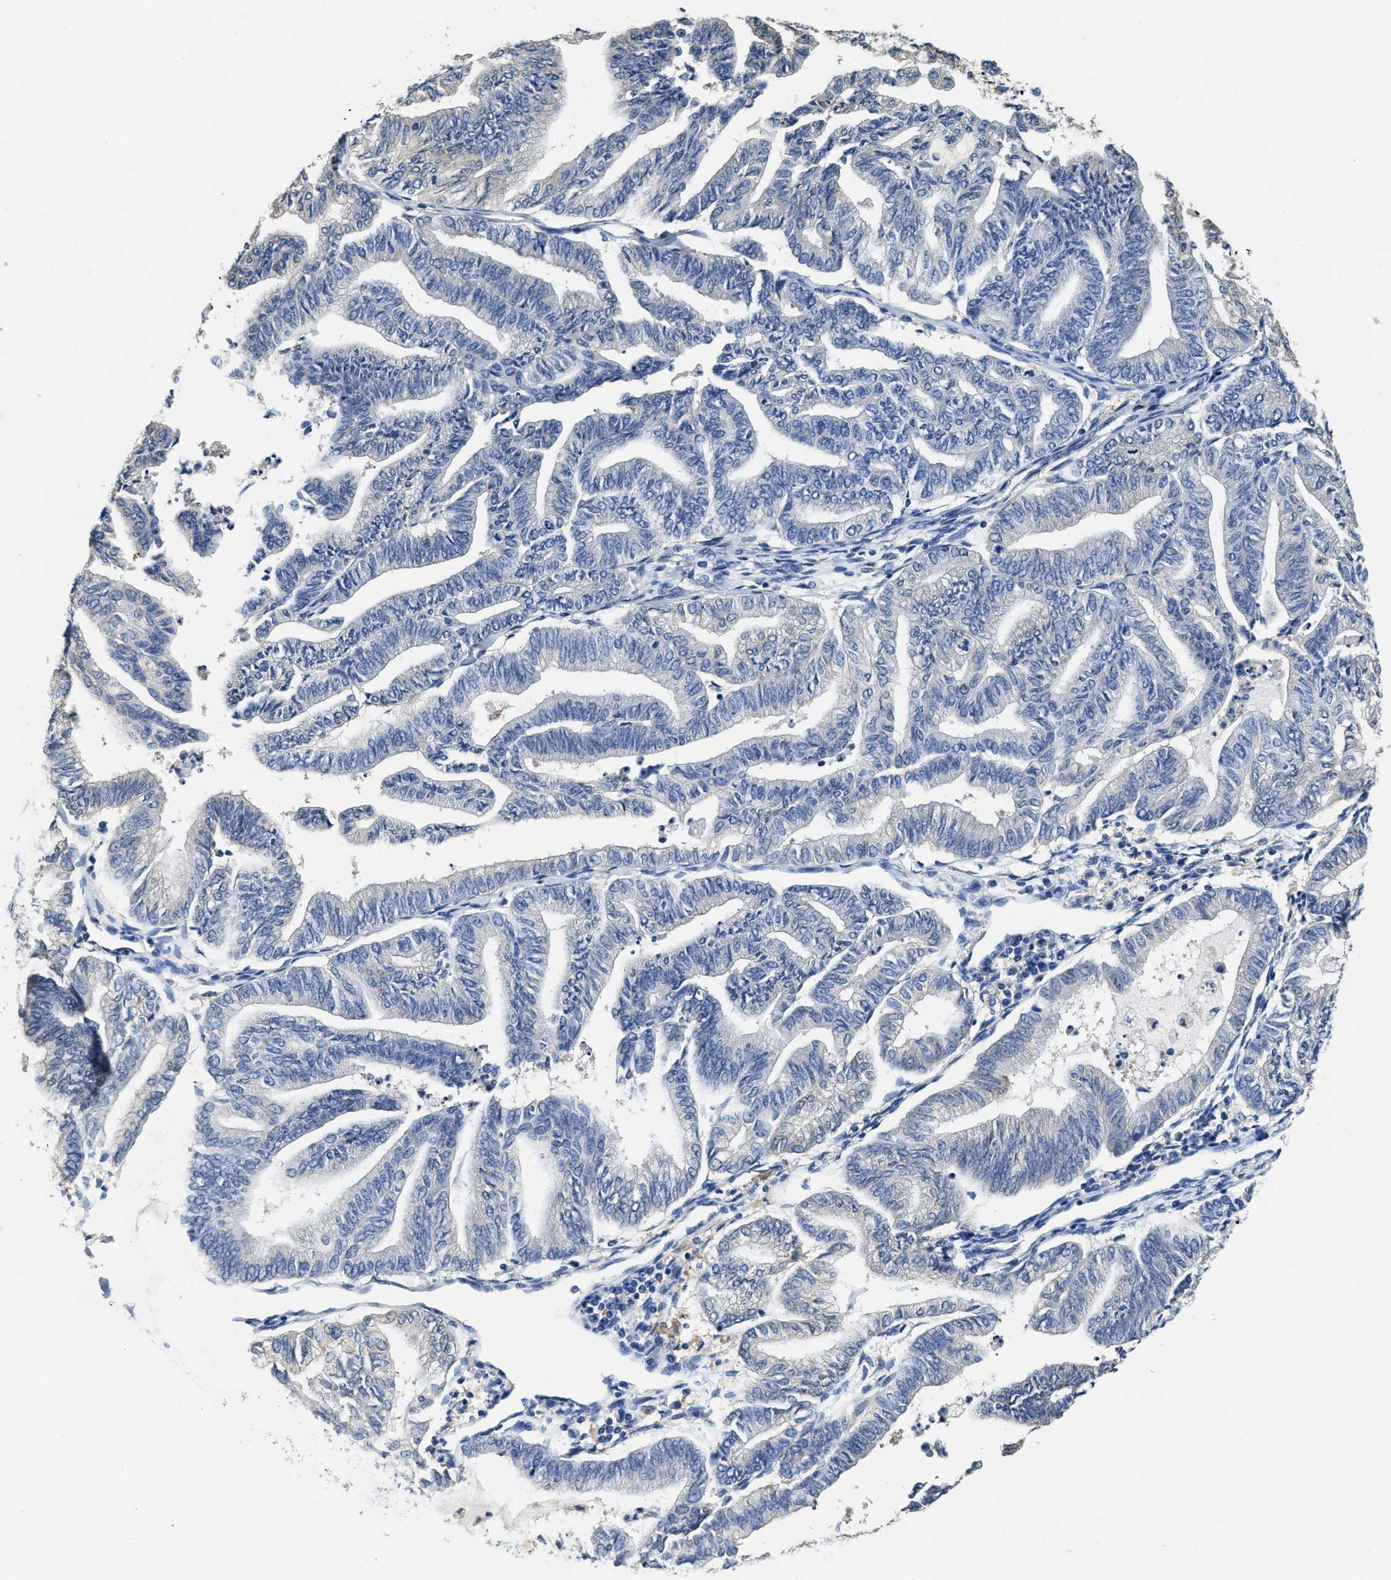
{"staining": {"intensity": "negative", "quantity": "none", "location": "none"}, "tissue": "endometrial cancer", "cell_type": "Tumor cells", "image_type": "cancer", "snomed": [{"axis": "morphology", "description": "Adenocarcinoma, NOS"}, {"axis": "topography", "description": "Endometrium"}], "caption": "IHC histopathology image of neoplastic tissue: endometrial adenocarcinoma stained with DAB (3,3'-diaminobenzidine) reveals no significant protein expression in tumor cells.", "gene": "PEG10", "patient": {"sex": "female", "age": 79}}